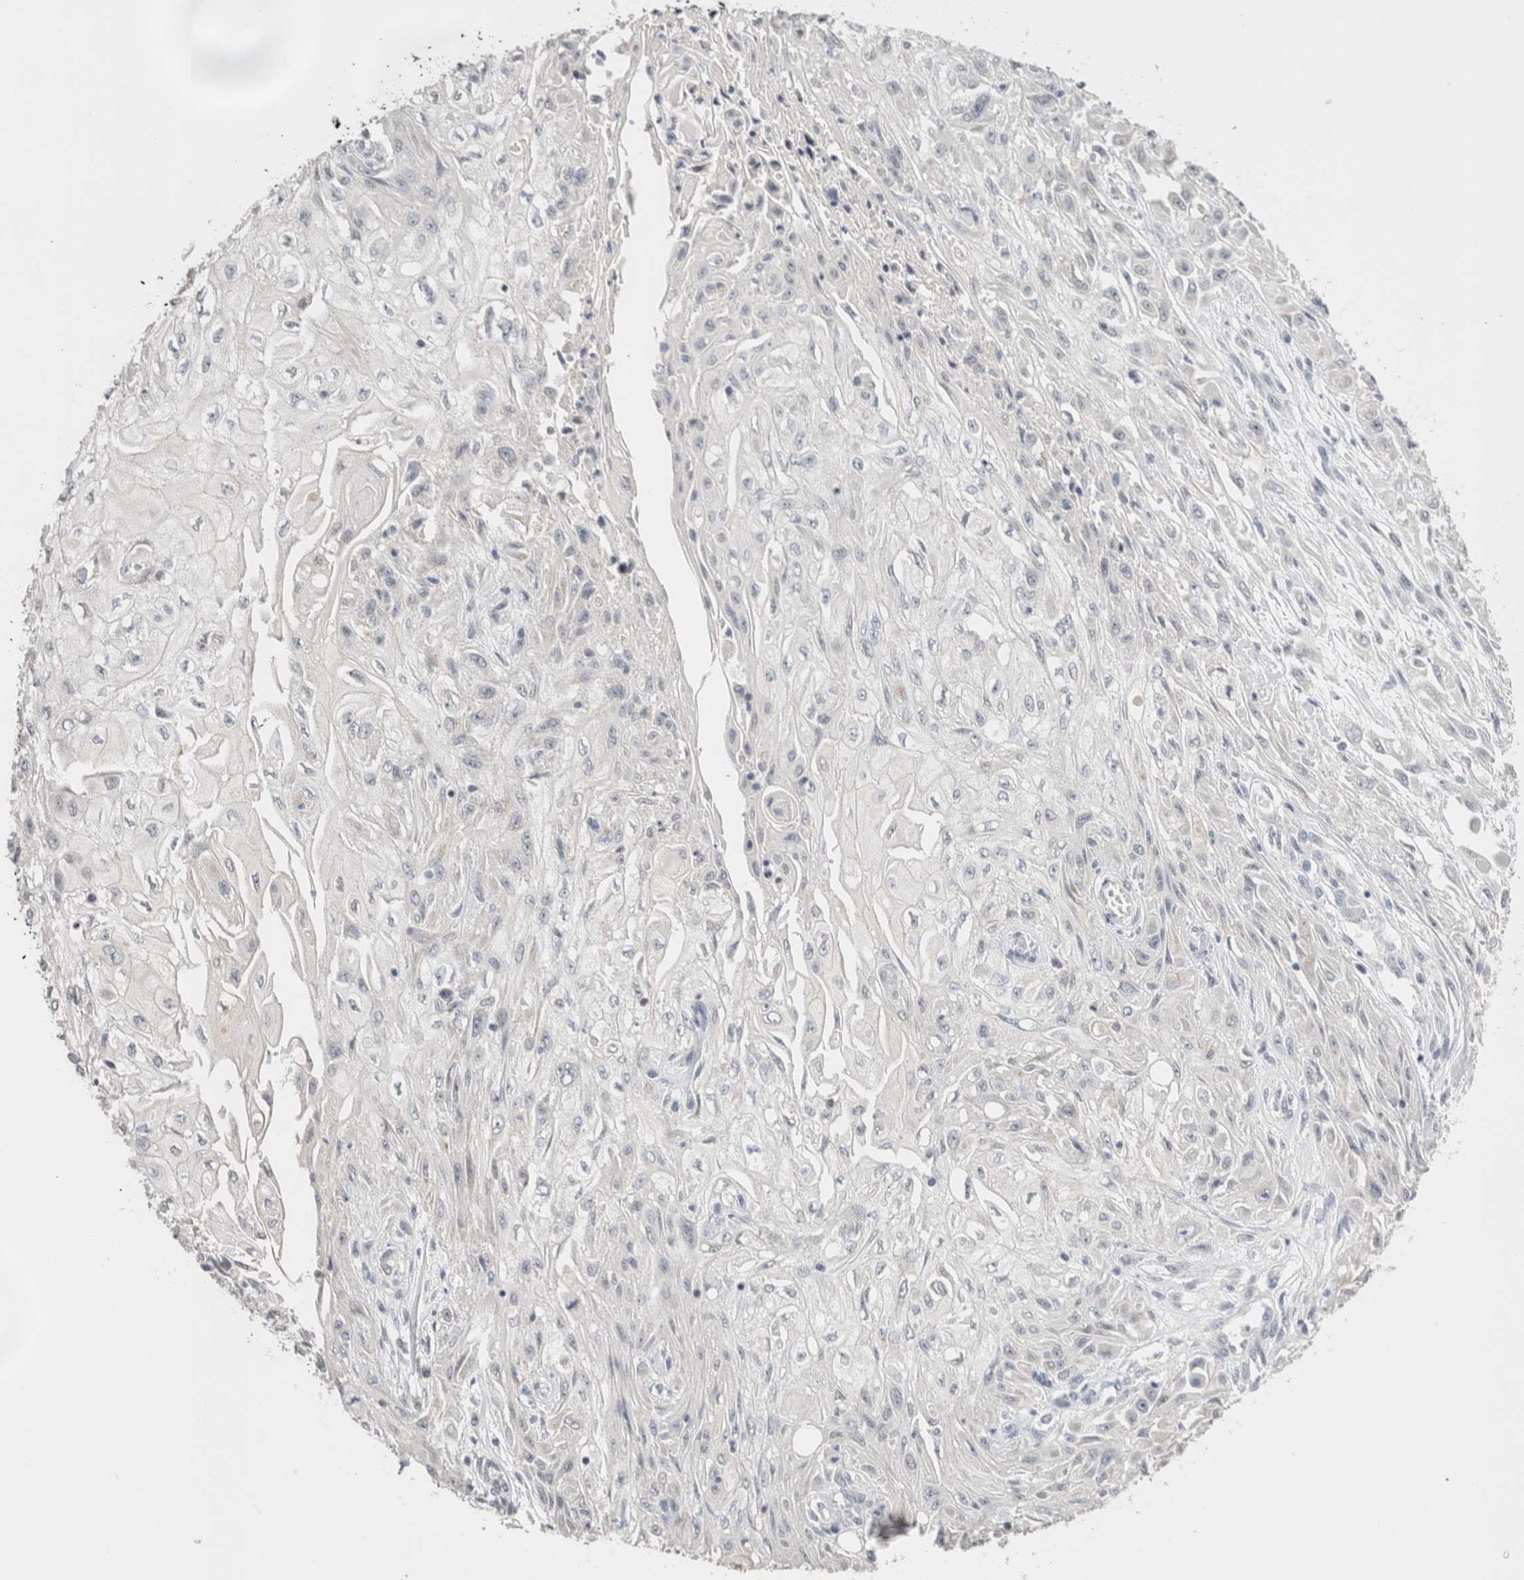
{"staining": {"intensity": "negative", "quantity": "none", "location": "none"}, "tissue": "skin cancer", "cell_type": "Tumor cells", "image_type": "cancer", "snomed": [{"axis": "morphology", "description": "Squamous cell carcinoma, NOS"}, {"axis": "morphology", "description": "Squamous cell carcinoma, metastatic, NOS"}, {"axis": "topography", "description": "Skin"}, {"axis": "topography", "description": "Lymph node"}], "caption": "Immunohistochemistry histopathology image of squamous cell carcinoma (skin) stained for a protein (brown), which exhibits no staining in tumor cells.", "gene": "CRAT", "patient": {"sex": "male", "age": 75}}